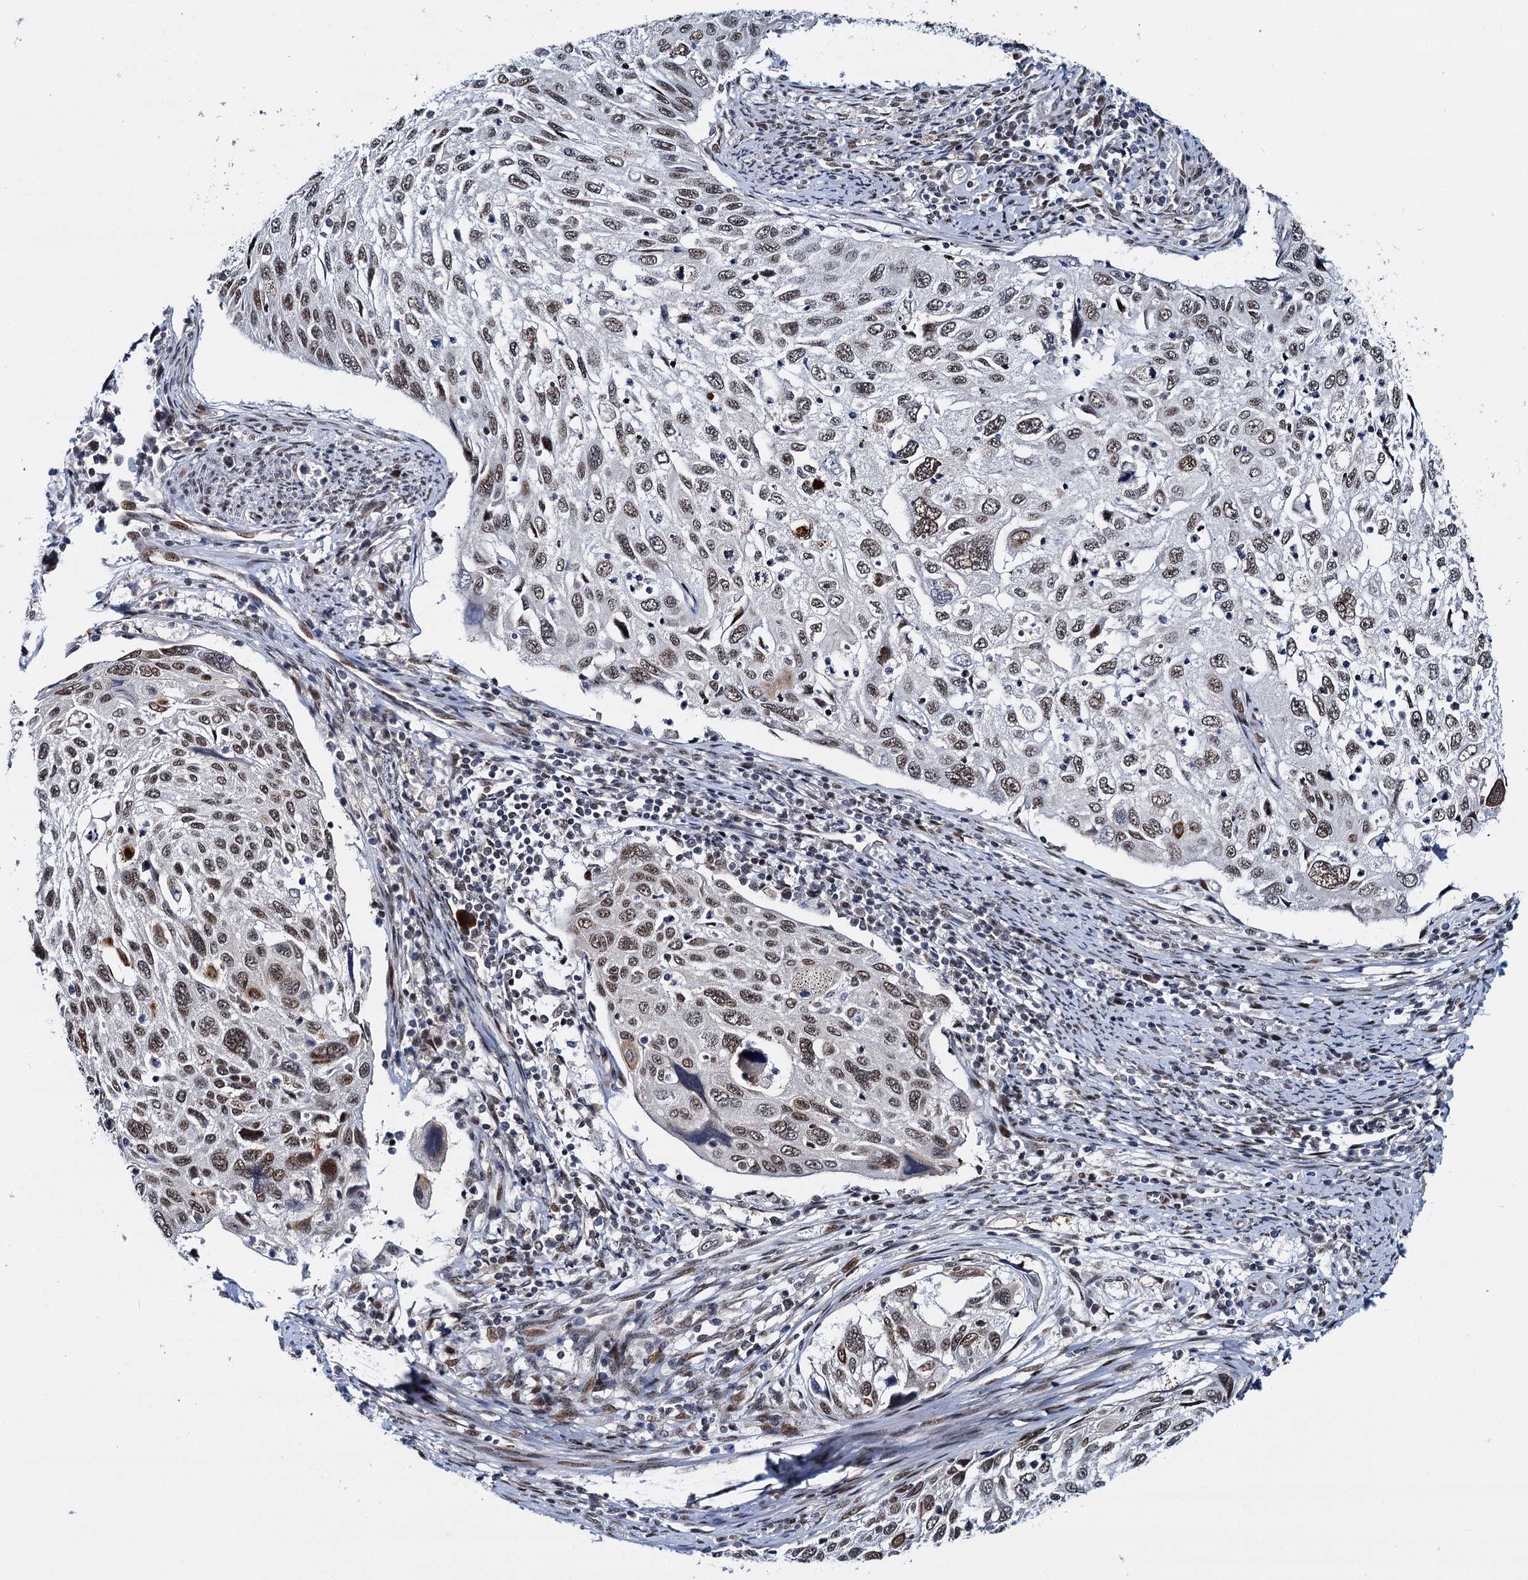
{"staining": {"intensity": "moderate", "quantity": ">75%", "location": "nuclear"}, "tissue": "cervical cancer", "cell_type": "Tumor cells", "image_type": "cancer", "snomed": [{"axis": "morphology", "description": "Squamous cell carcinoma, NOS"}, {"axis": "topography", "description": "Cervix"}], "caption": "Immunohistochemistry (IHC) micrograph of neoplastic tissue: squamous cell carcinoma (cervical) stained using immunohistochemistry (IHC) reveals medium levels of moderate protein expression localized specifically in the nuclear of tumor cells, appearing as a nuclear brown color.", "gene": "RUFY2", "patient": {"sex": "female", "age": 70}}